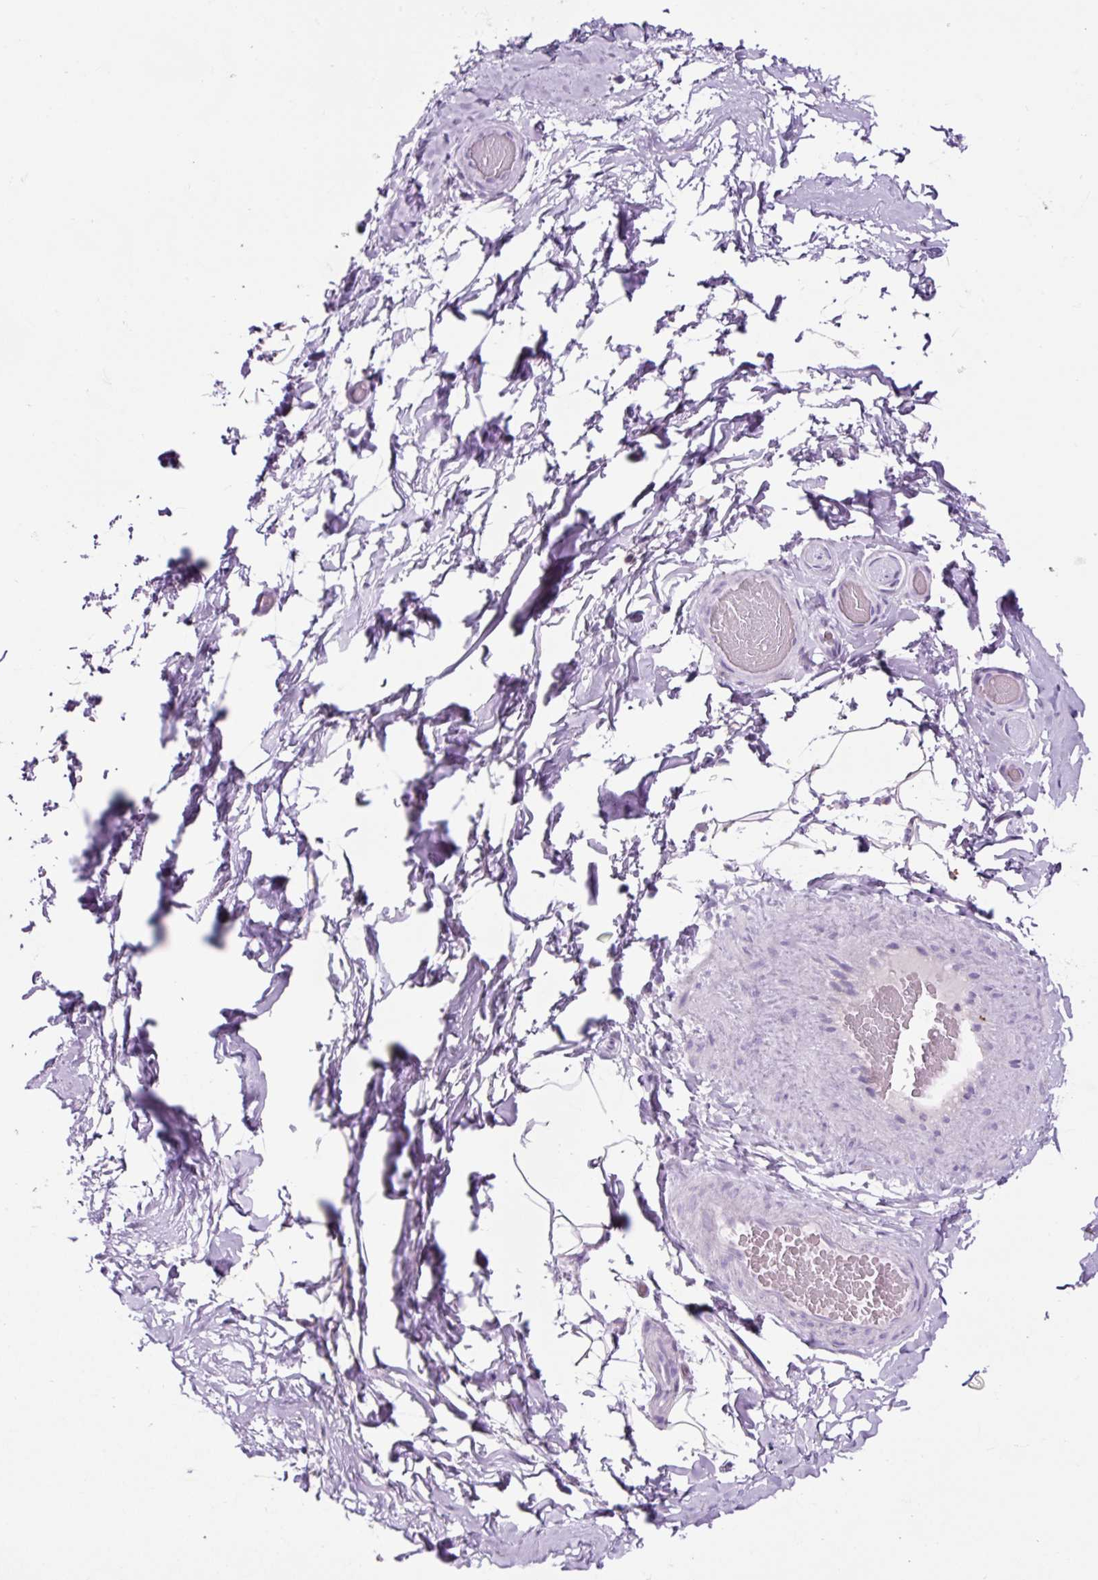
{"staining": {"intensity": "negative", "quantity": "none", "location": "none"}, "tissue": "adipose tissue", "cell_type": "Adipocytes", "image_type": "normal", "snomed": [{"axis": "morphology", "description": "Normal tissue, NOS"}, {"axis": "topography", "description": "Vascular tissue"}, {"axis": "topography", "description": "Peripheral nerve tissue"}], "caption": "This micrograph is of unremarkable adipose tissue stained with immunohistochemistry to label a protein in brown with the nuclei are counter-stained blue. There is no positivity in adipocytes.", "gene": "OR10A7", "patient": {"sex": "male", "age": 41}}